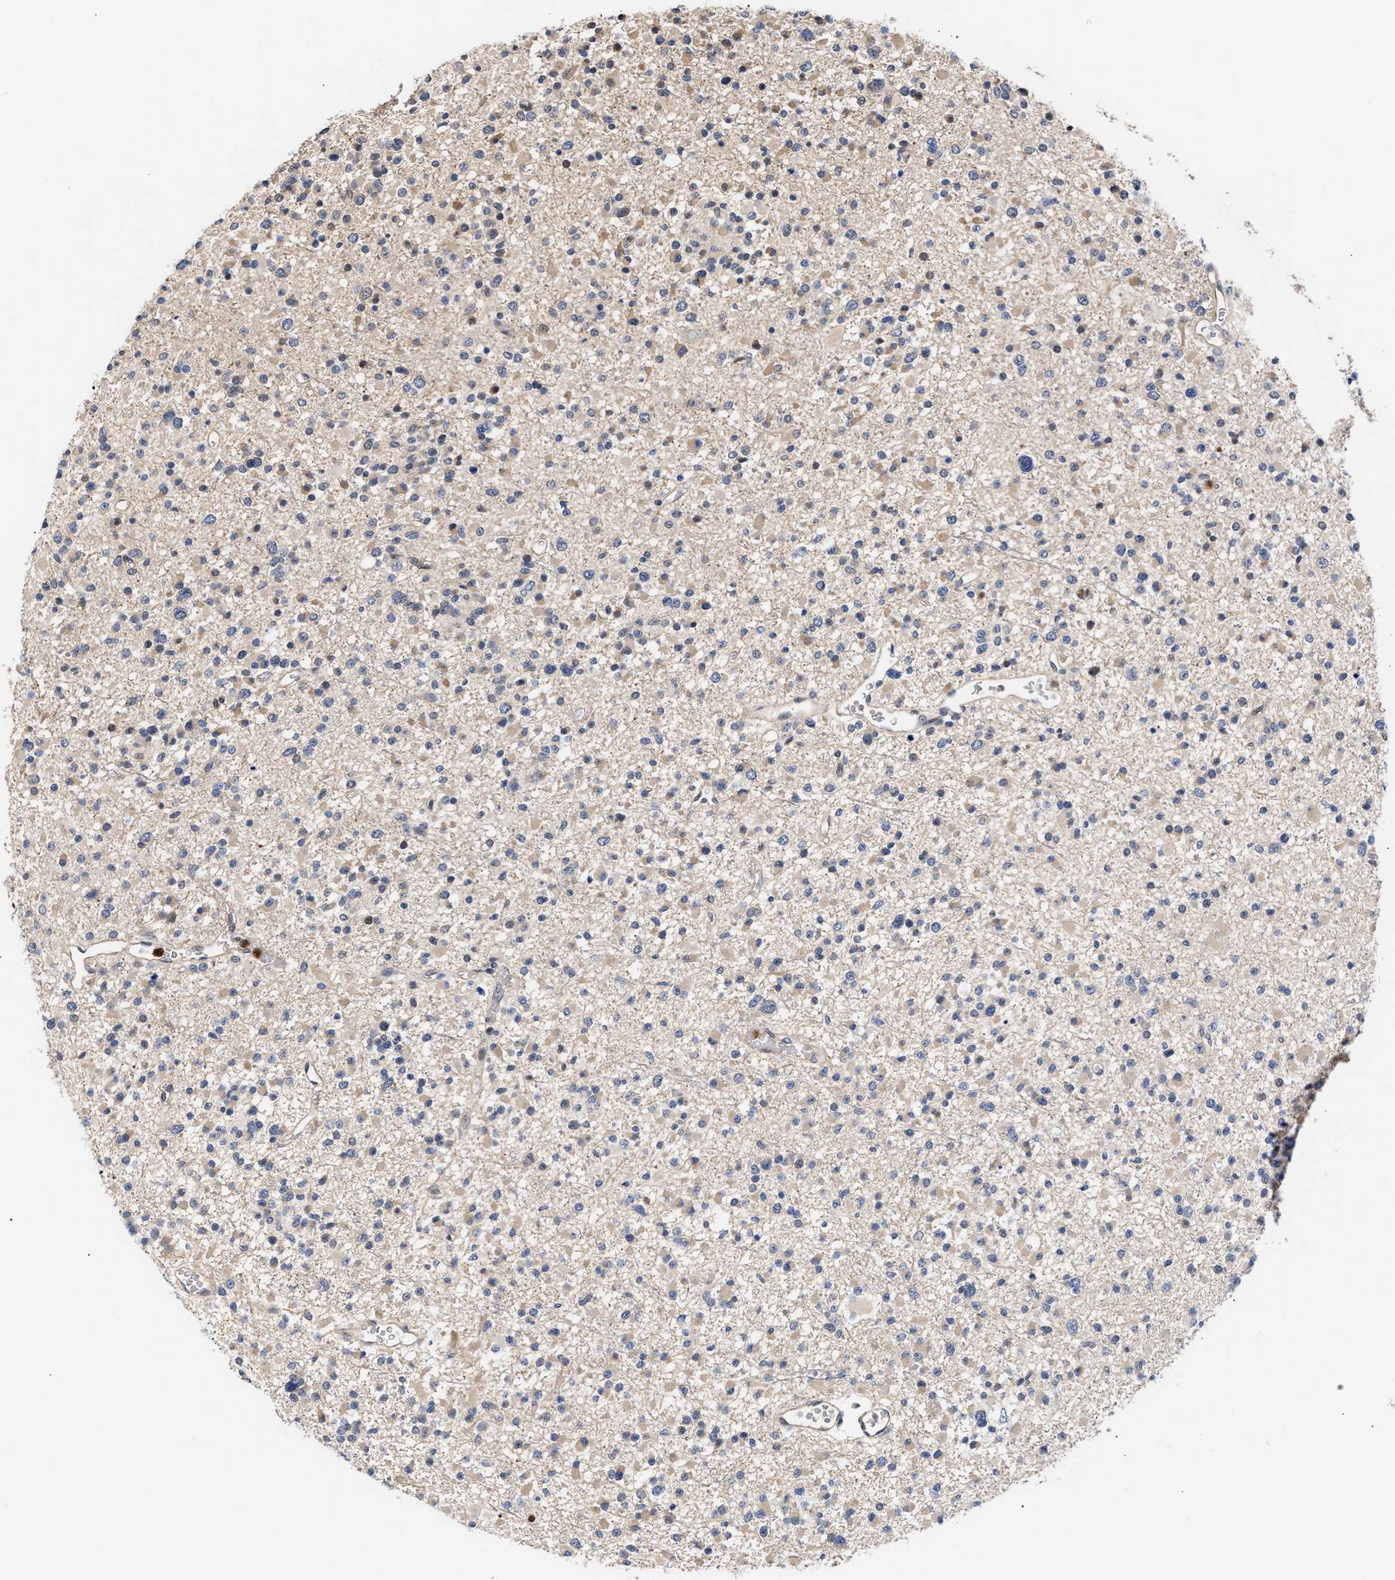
{"staining": {"intensity": "weak", "quantity": "<25%", "location": "cytoplasmic/membranous"}, "tissue": "glioma", "cell_type": "Tumor cells", "image_type": "cancer", "snomed": [{"axis": "morphology", "description": "Glioma, malignant, Low grade"}, {"axis": "topography", "description": "Brain"}], "caption": "Glioma stained for a protein using immunohistochemistry shows no staining tumor cells.", "gene": "KLHDC1", "patient": {"sex": "female", "age": 22}}